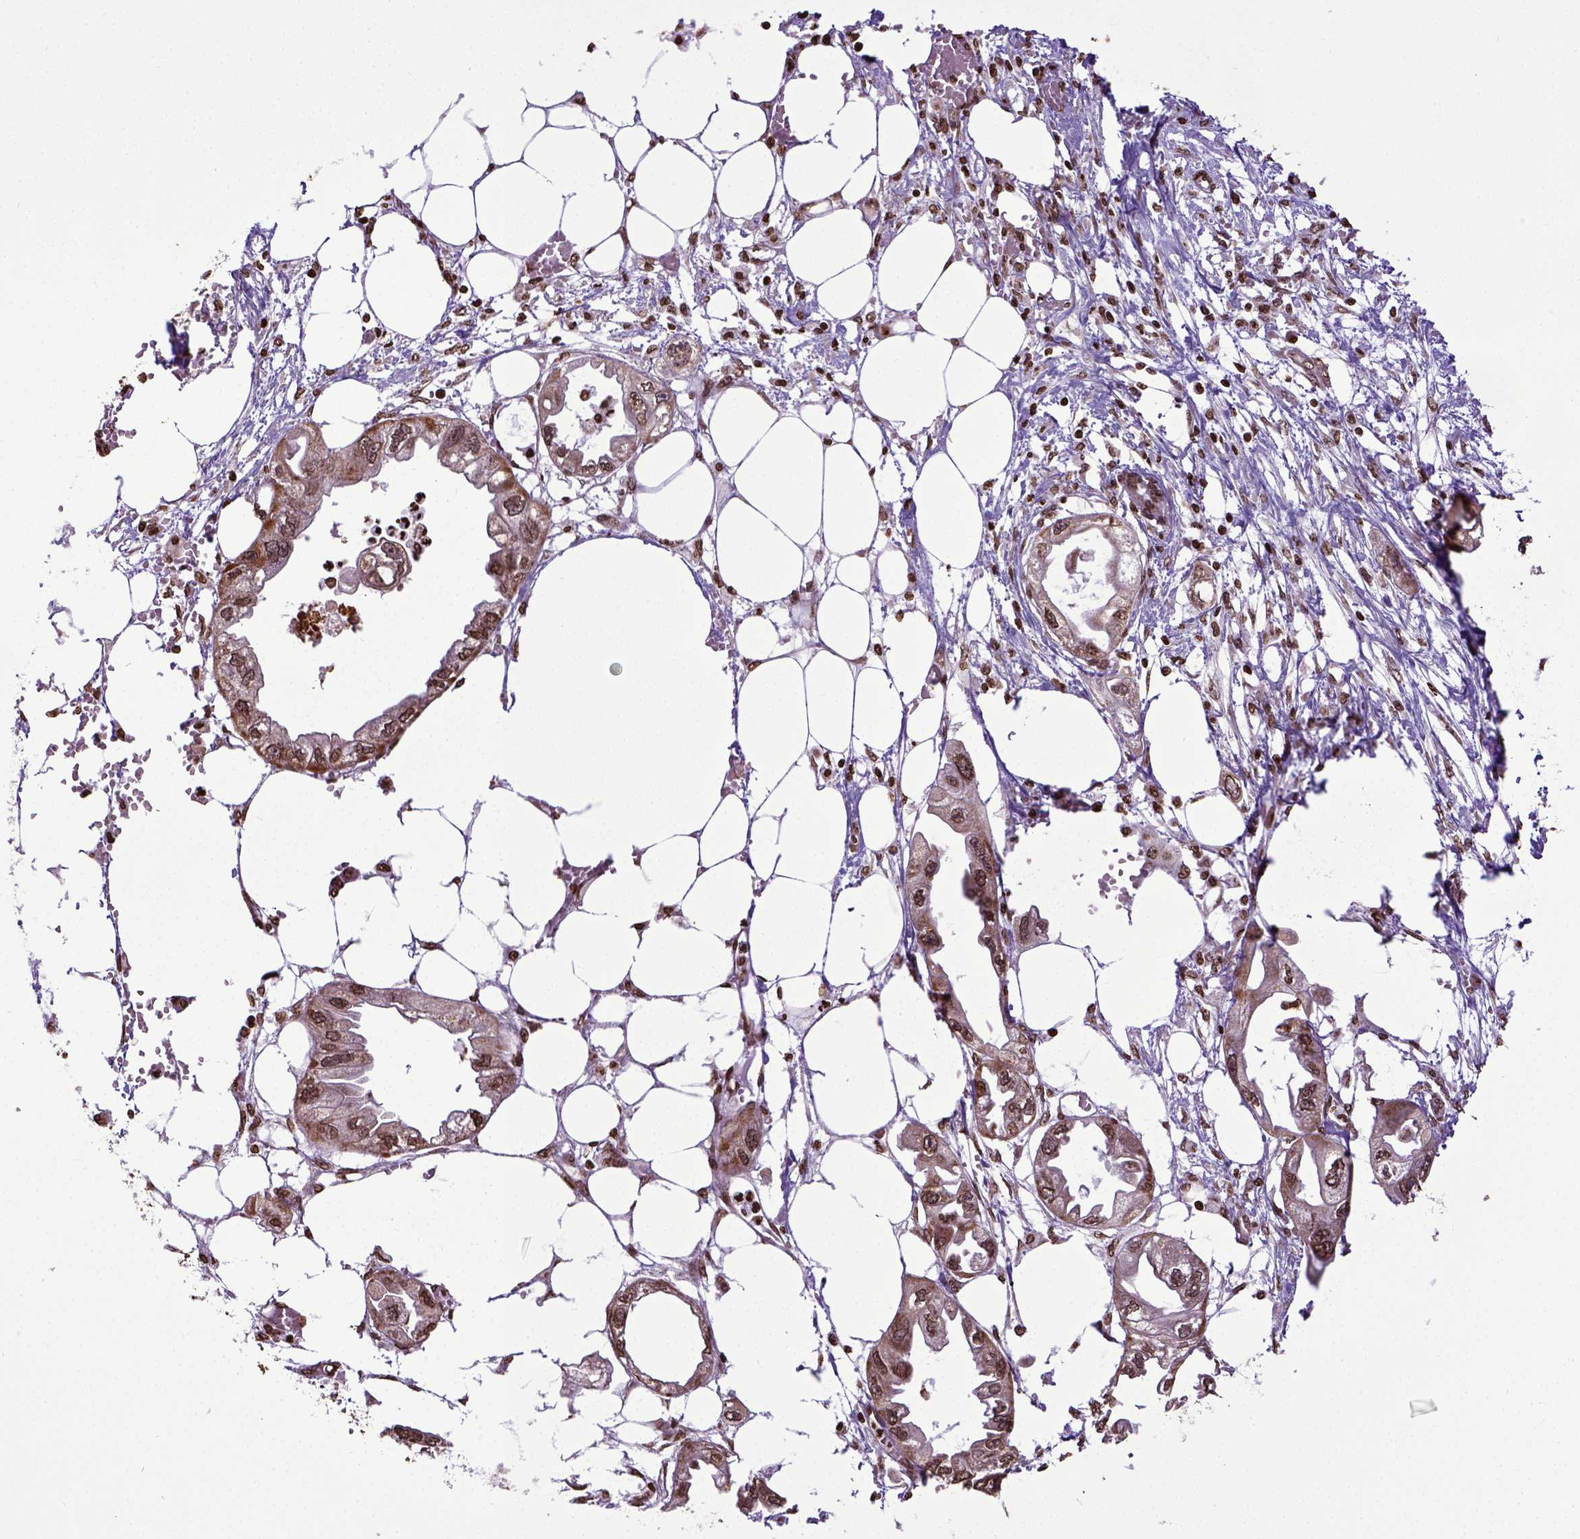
{"staining": {"intensity": "moderate", "quantity": ">75%", "location": "nuclear"}, "tissue": "endometrial cancer", "cell_type": "Tumor cells", "image_type": "cancer", "snomed": [{"axis": "morphology", "description": "Adenocarcinoma, NOS"}, {"axis": "morphology", "description": "Adenocarcinoma, metastatic, NOS"}, {"axis": "topography", "description": "Adipose tissue"}, {"axis": "topography", "description": "Endometrium"}], "caption": "Moderate nuclear protein staining is seen in approximately >75% of tumor cells in endometrial cancer.", "gene": "ZNF75D", "patient": {"sex": "female", "age": 67}}